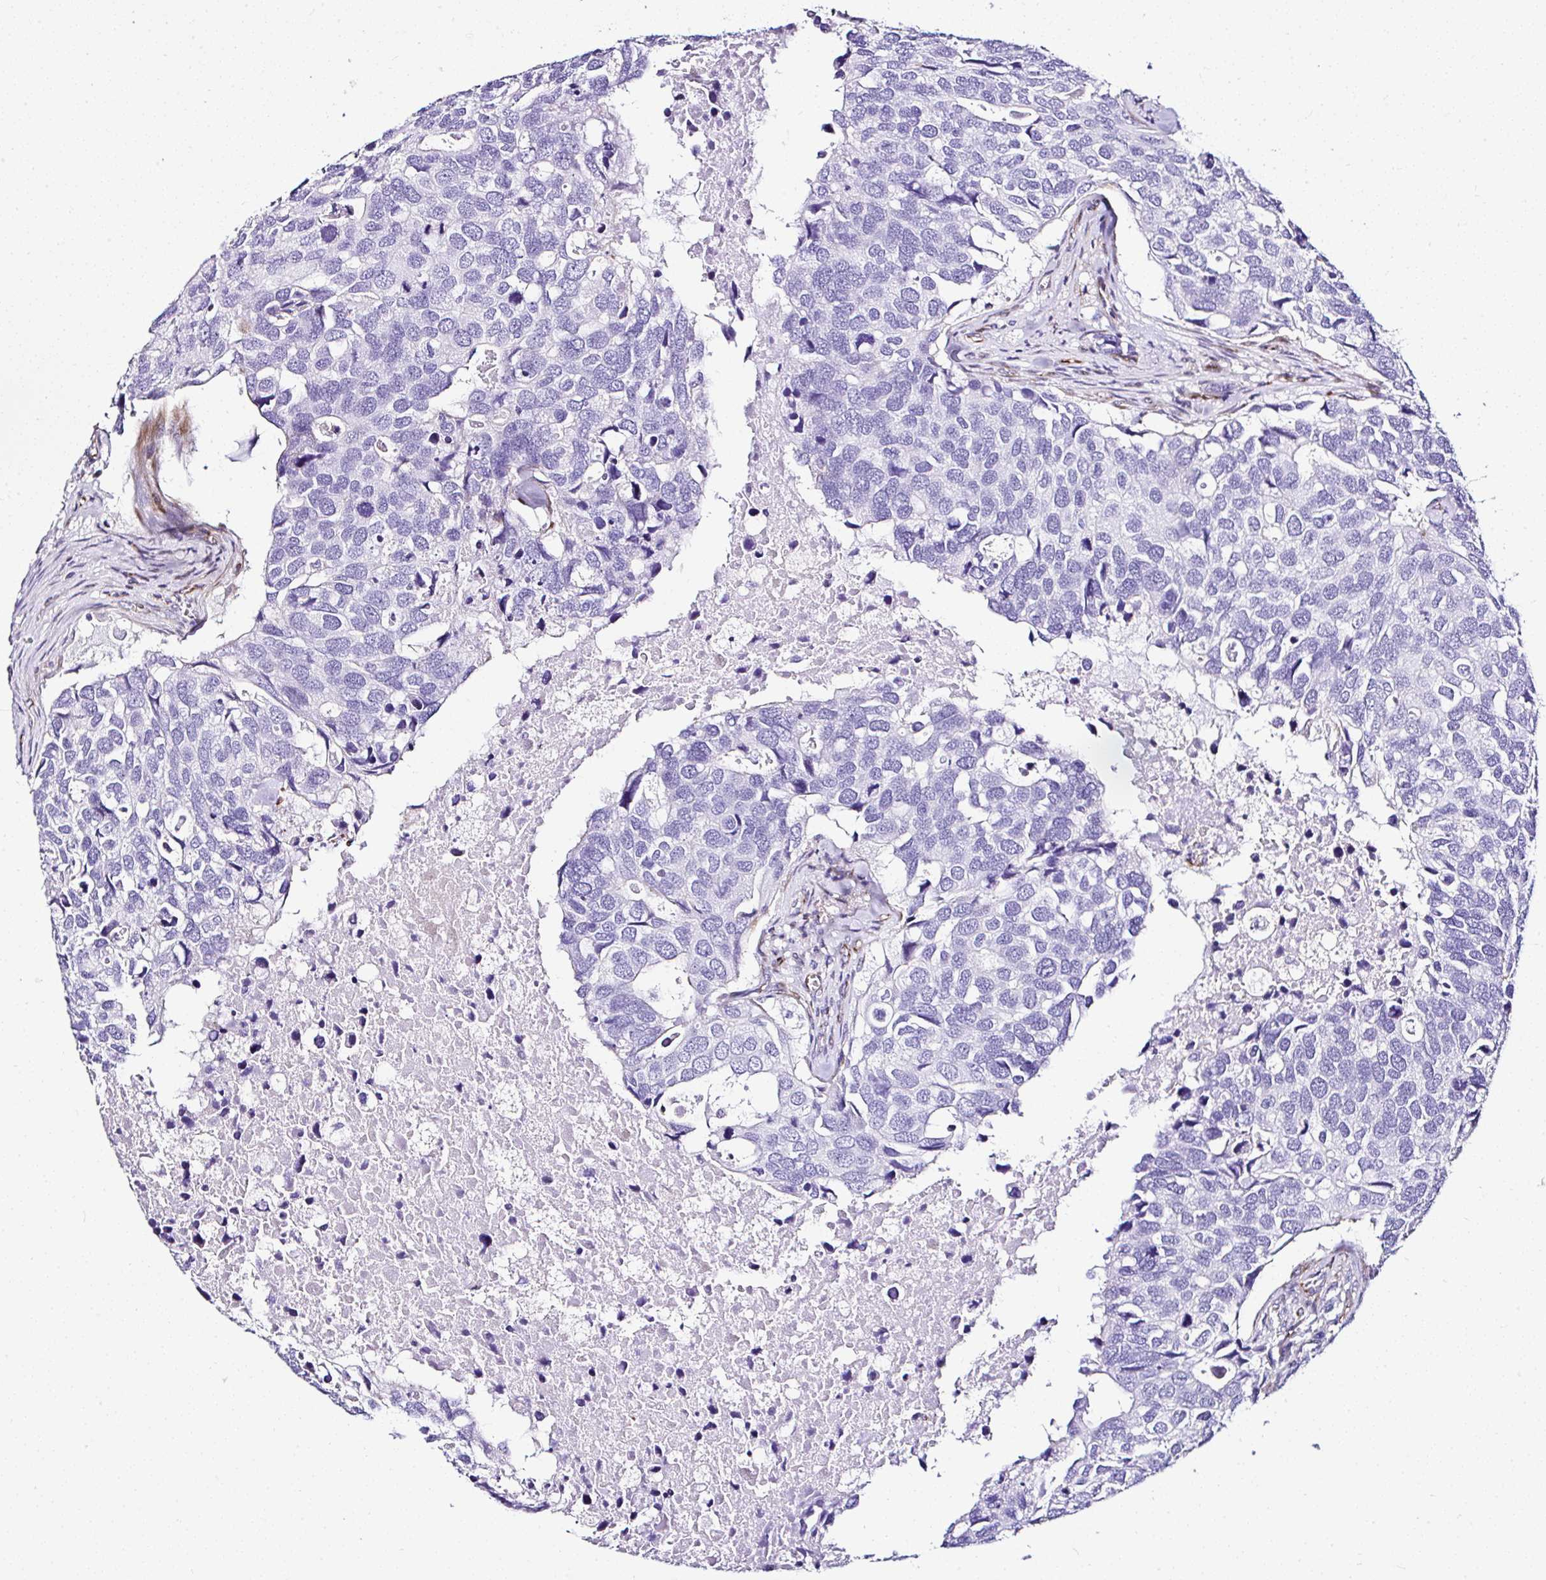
{"staining": {"intensity": "negative", "quantity": "none", "location": "none"}, "tissue": "breast cancer", "cell_type": "Tumor cells", "image_type": "cancer", "snomed": [{"axis": "morphology", "description": "Duct carcinoma"}, {"axis": "topography", "description": "Breast"}], "caption": "This is a photomicrograph of immunohistochemistry (IHC) staining of breast cancer (infiltrating ductal carcinoma), which shows no staining in tumor cells.", "gene": "DEPDC5", "patient": {"sex": "female", "age": 83}}